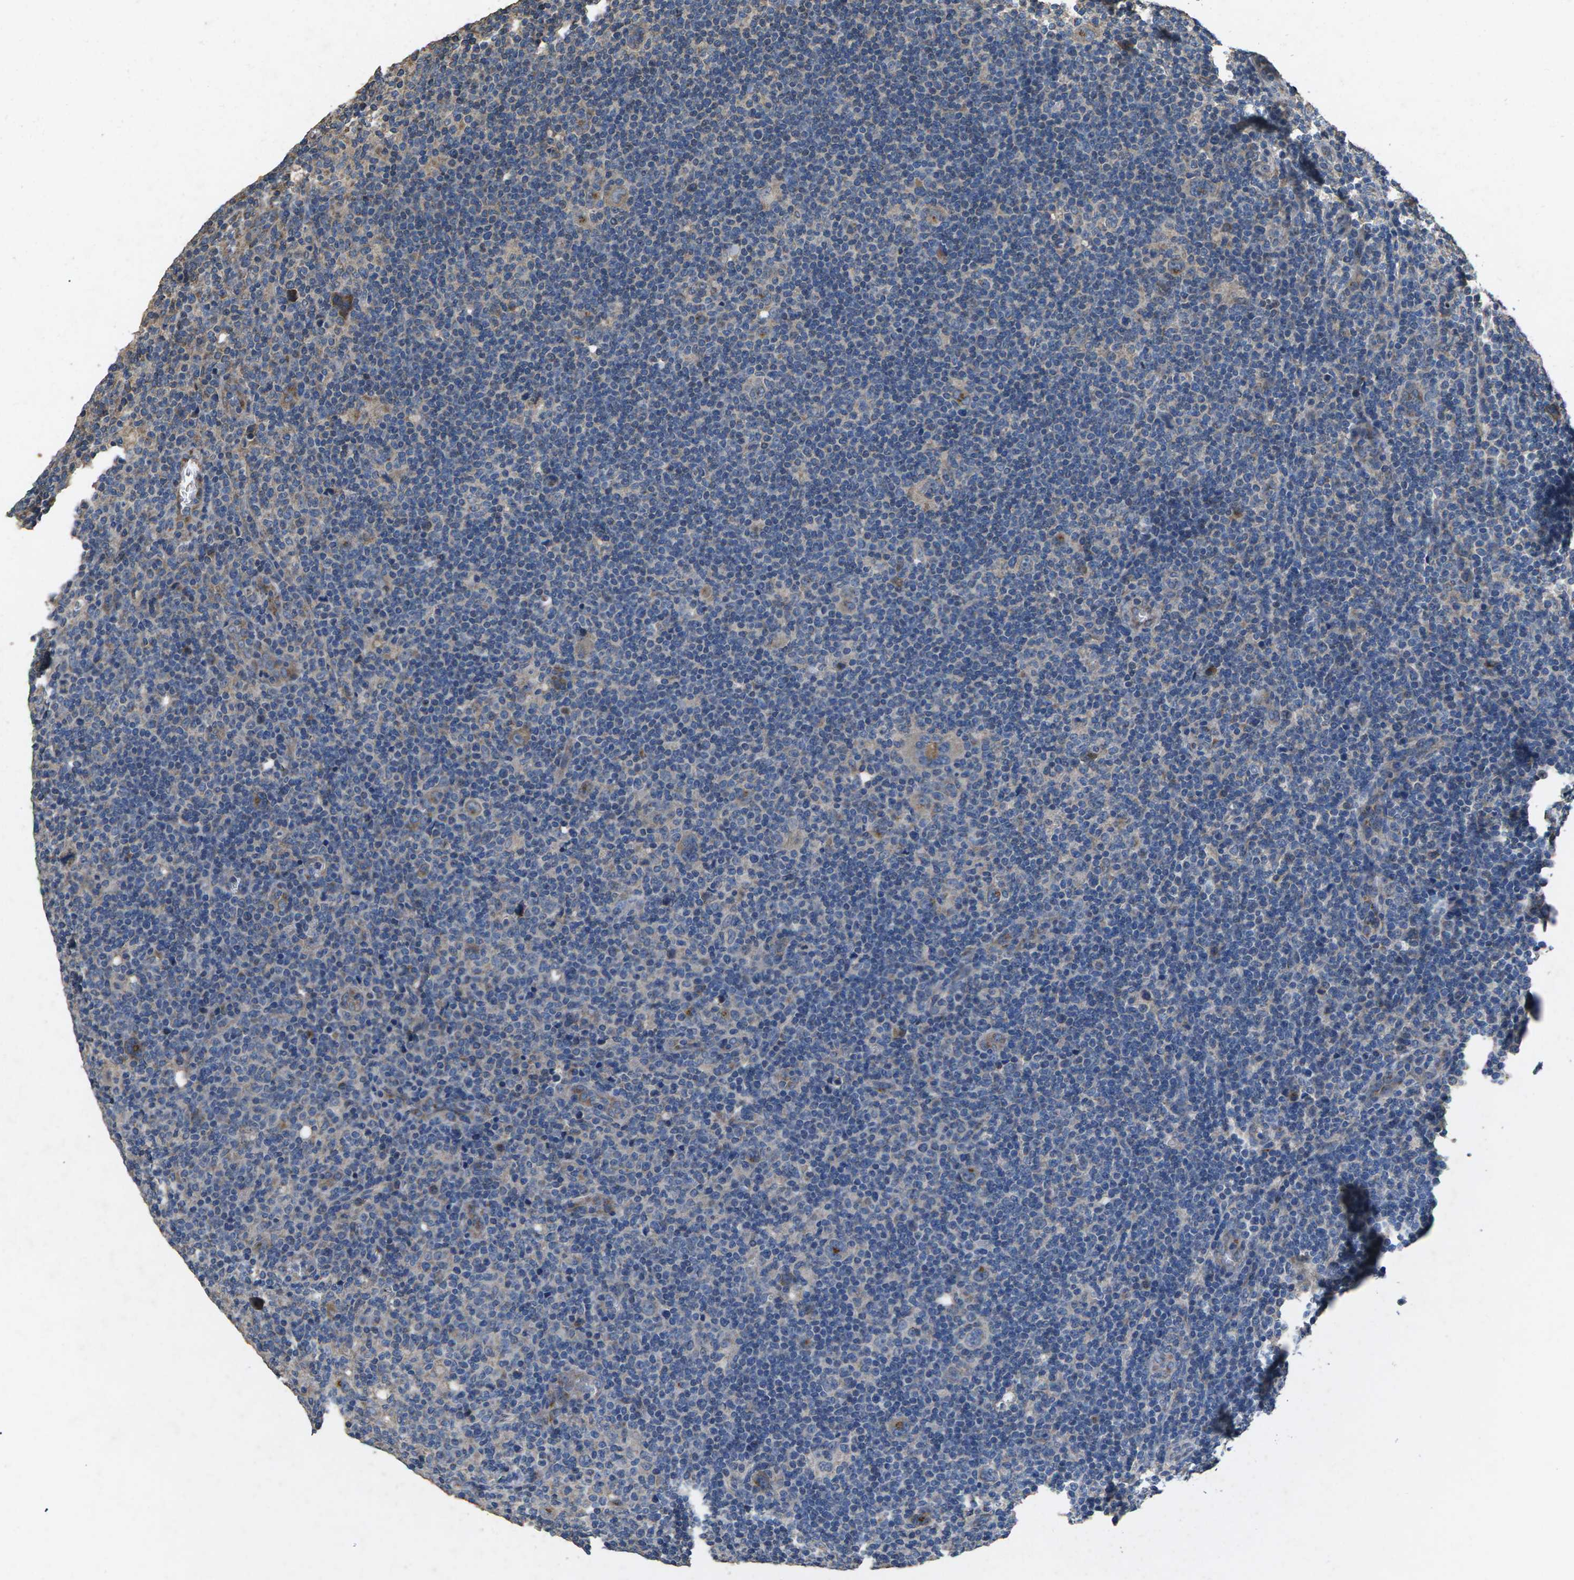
{"staining": {"intensity": "weak", "quantity": "25%-75%", "location": "cytoplasmic/membranous"}, "tissue": "lymphoma", "cell_type": "Tumor cells", "image_type": "cancer", "snomed": [{"axis": "morphology", "description": "Hodgkin's disease, NOS"}, {"axis": "topography", "description": "Lymph node"}], "caption": "Hodgkin's disease stained with DAB IHC demonstrates low levels of weak cytoplasmic/membranous expression in about 25%-75% of tumor cells.", "gene": "B4GAT1", "patient": {"sex": "female", "age": 57}}